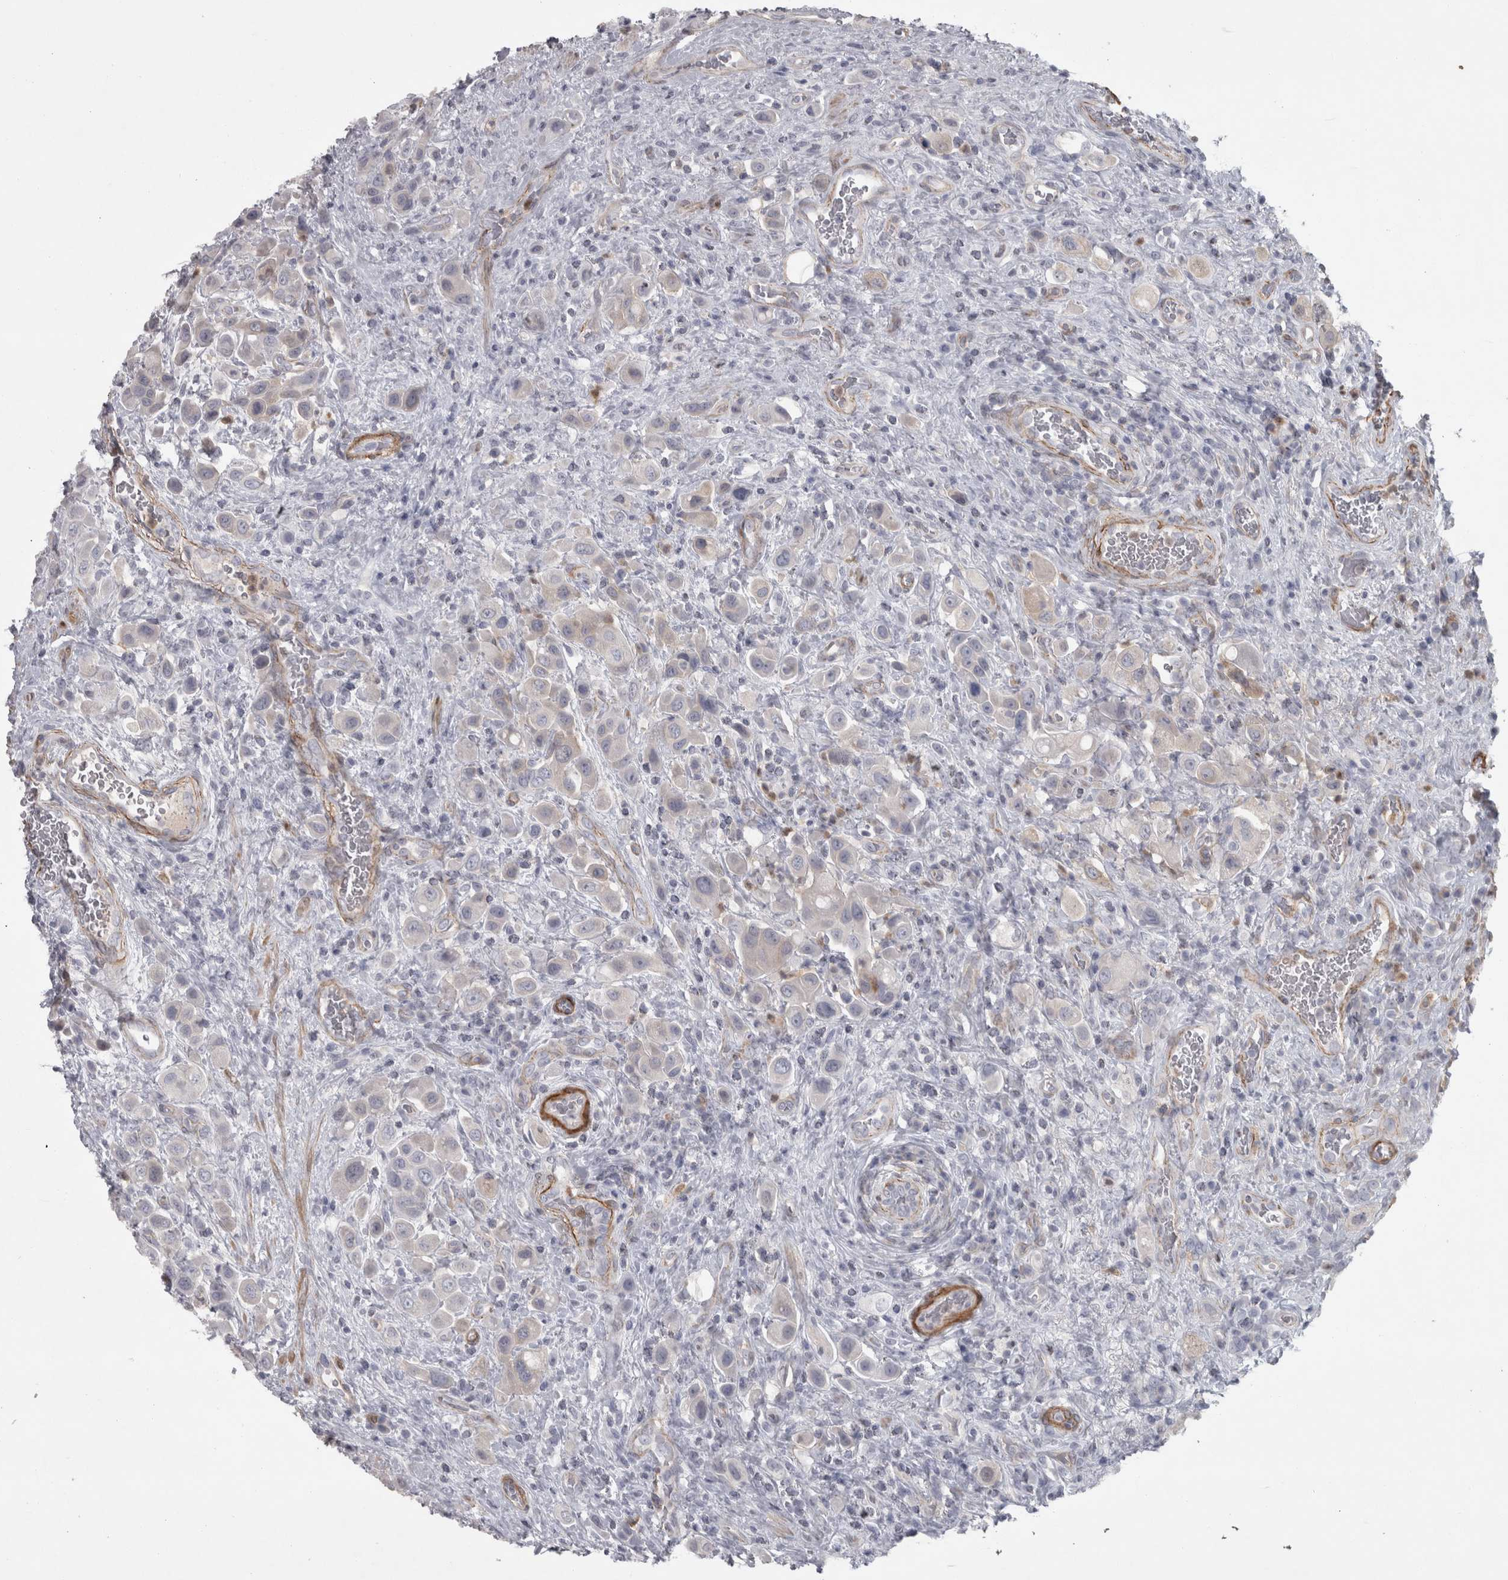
{"staining": {"intensity": "negative", "quantity": "none", "location": "none"}, "tissue": "urothelial cancer", "cell_type": "Tumor cells", "image_type": "cancer", "snomed": [{"axis": "morphology", "description": "Urothelial carcinoma, High grade"}, {"axis": "topography", "description": "Urinary bladder"}], "caption": "Urothelial carcinoma (high-grade) was stained to show a protein in brown. There is no significant staining in tumor cells. Nuclei are stained in blue.", "gene": "PPP1R12B", "patient": {"sex": "male", "age": 50}}